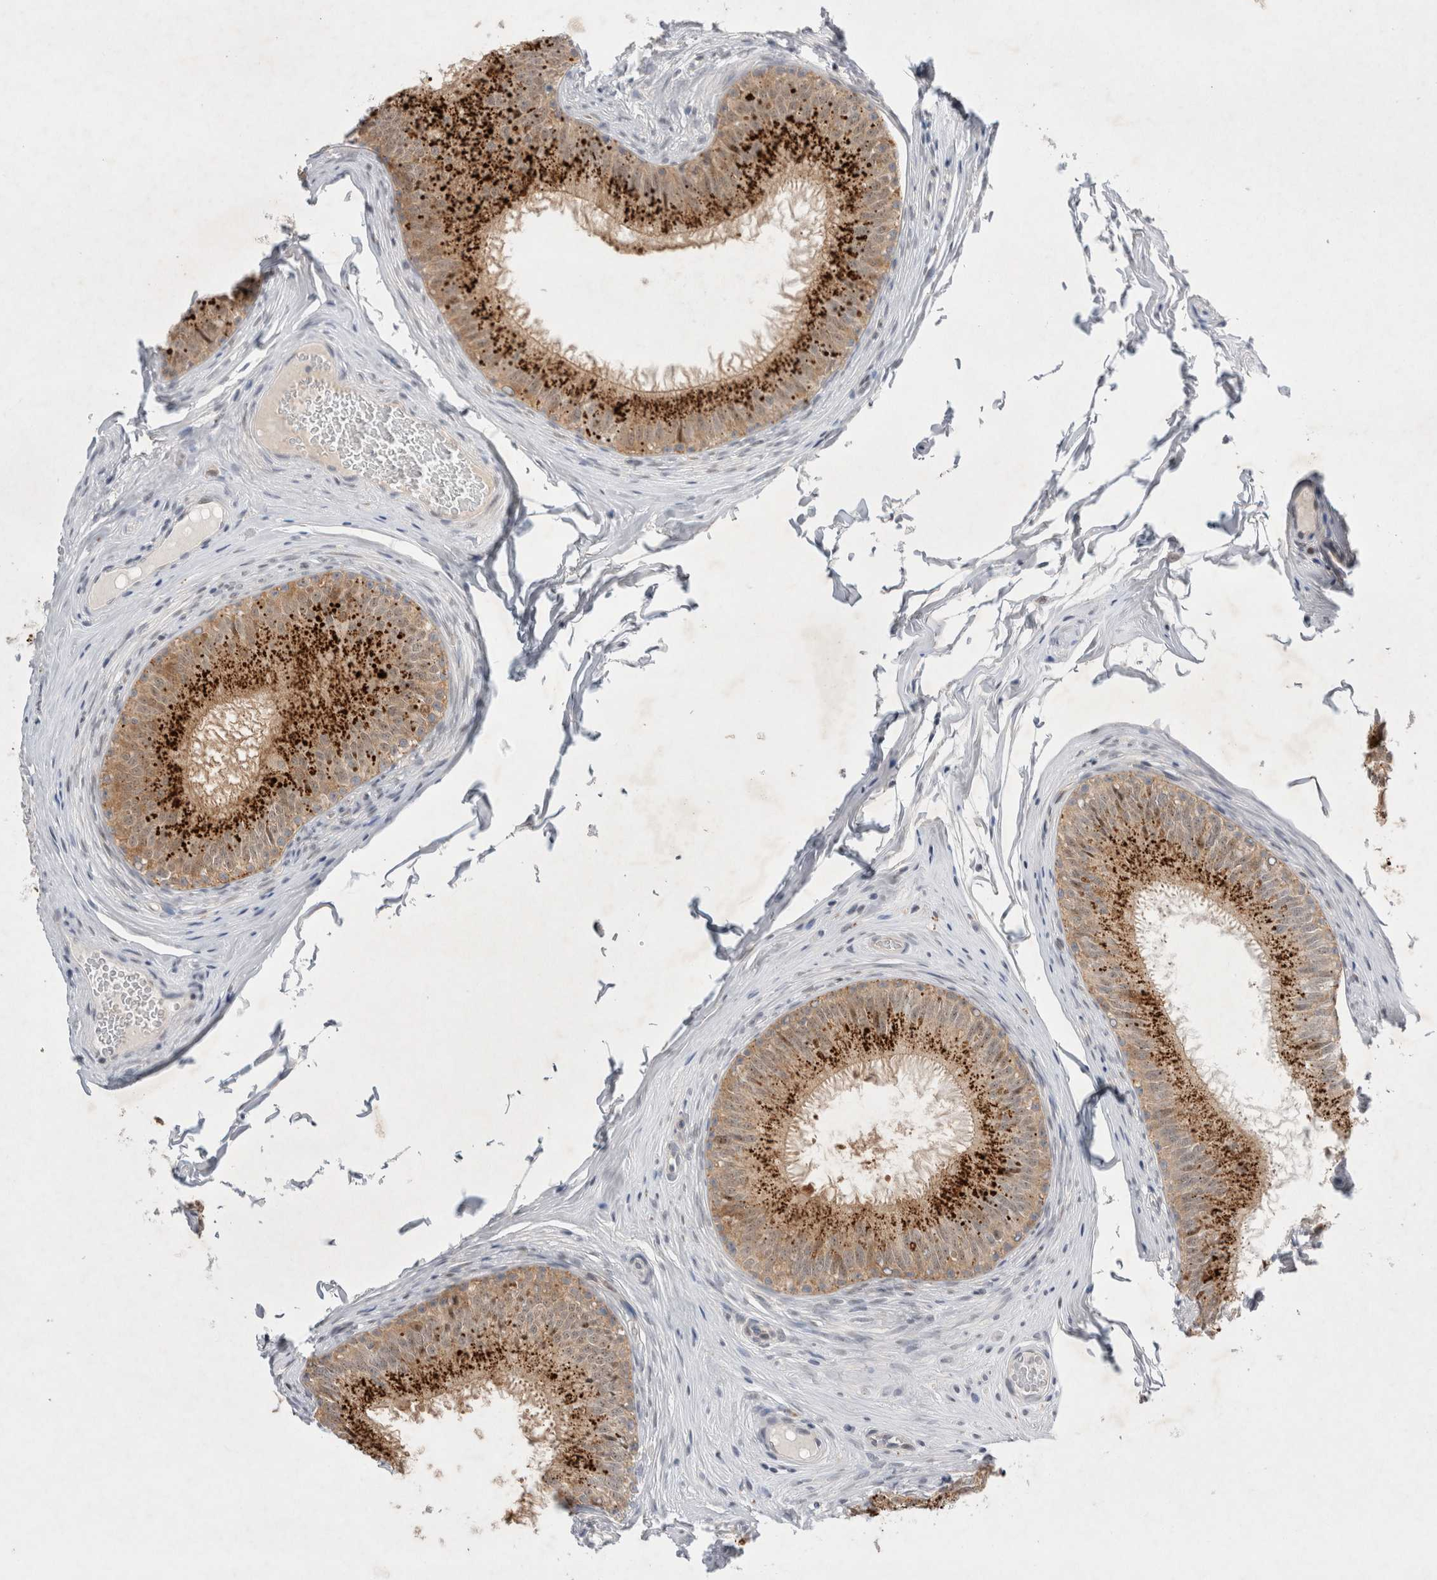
{"staining": {"intensity": "strong", "quantity": ">75%", "location": "cytoplasmic/membranous,nuclear"}, "tissue": "epididymis", "cell_type": "Glandular cells", "image_type": "normal", "snomed": [{"axis": "morphology", "description": "Normal tissue, NOS"}, {"axis": "topography", "description": "Epididymis"}], "caption": "Glandular cells exhibit high levels of strong cytoplasmic/membranous,nuclear positivity in approximately >75% of cells in unremarkable epididymis.", "gene": "WIPF2", "patient": {"sex": "male", "age": 32}}